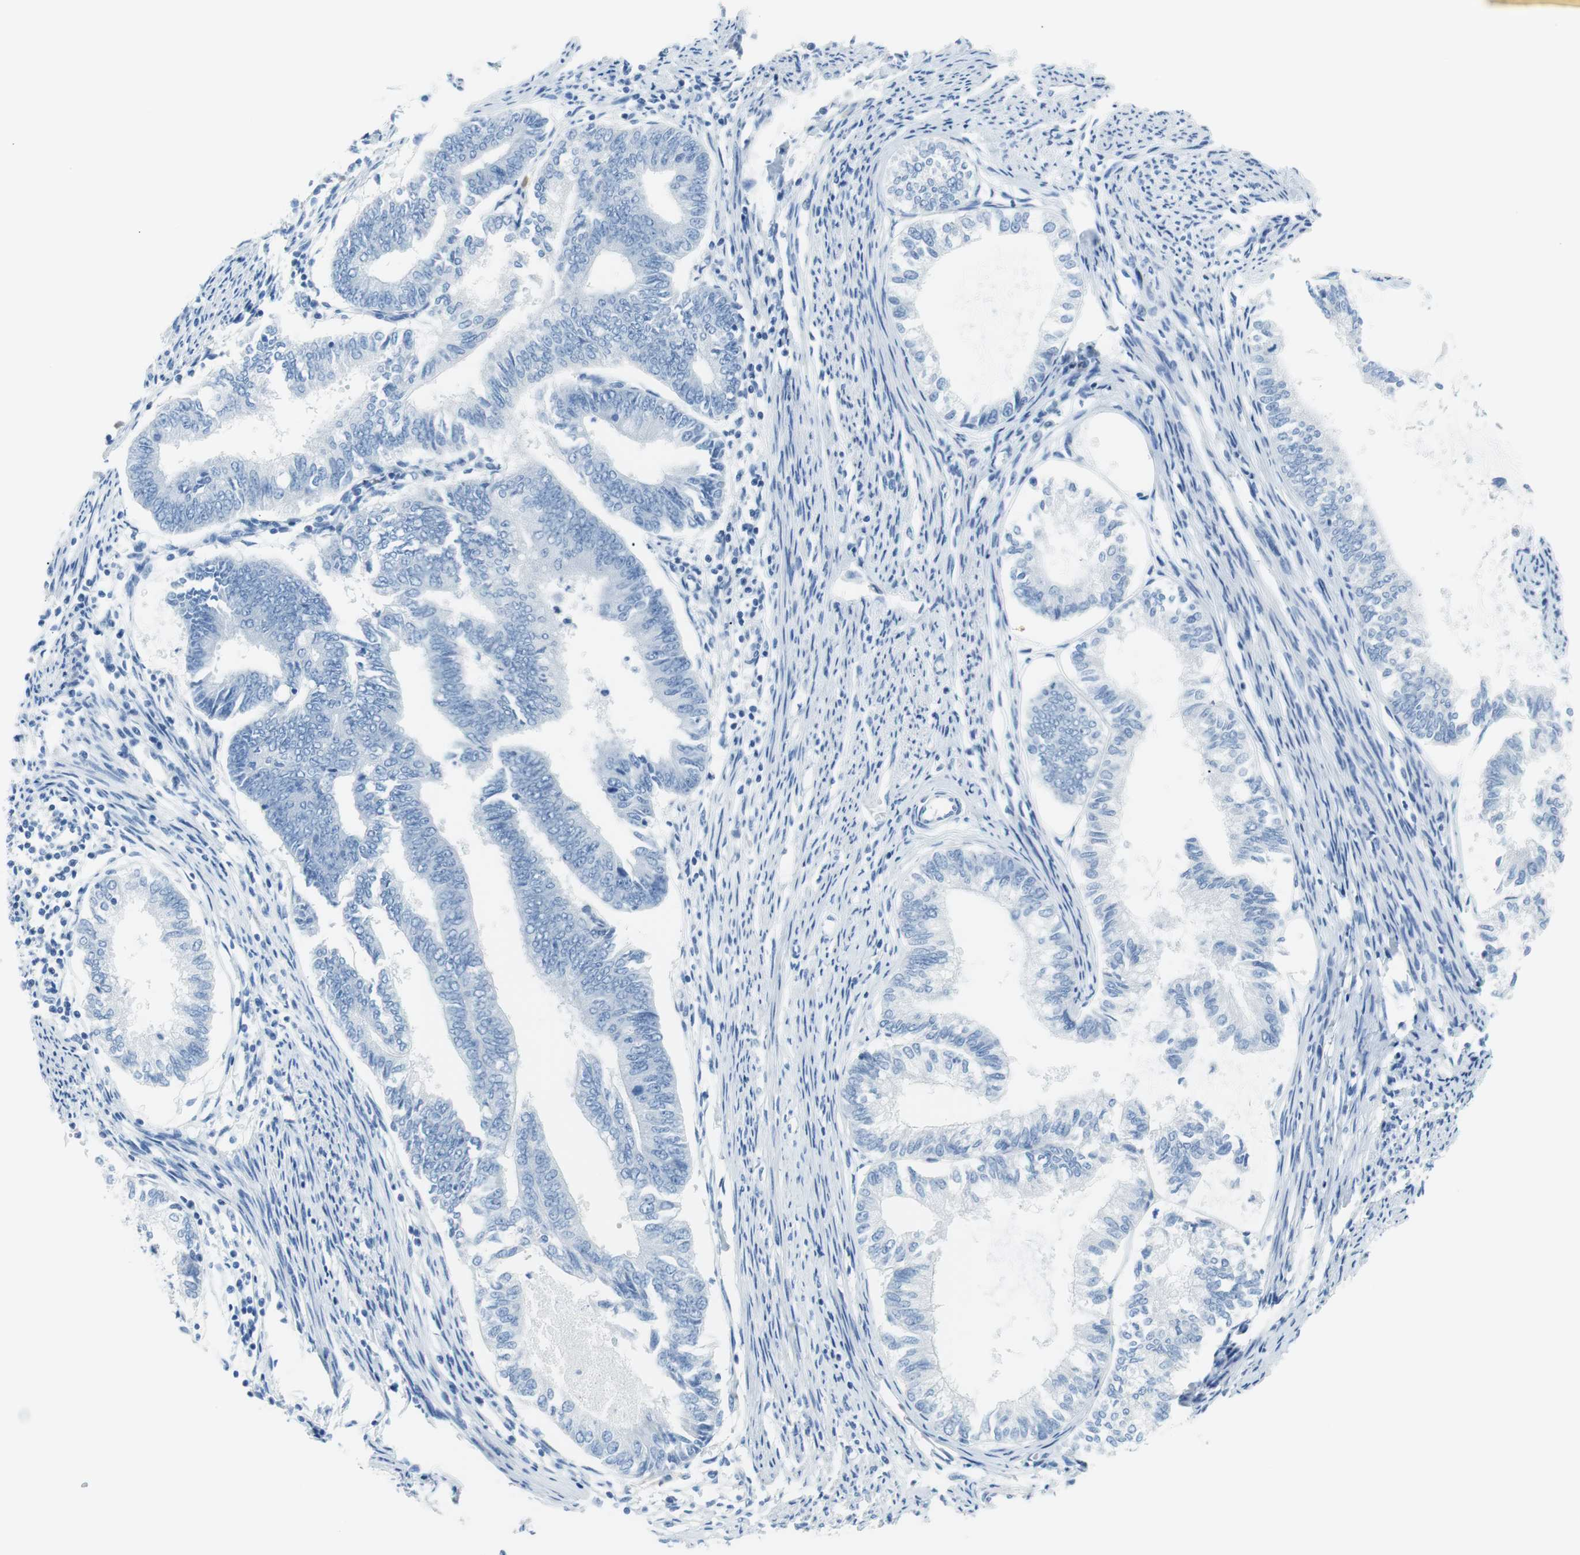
{"staining": {"intensity": "negative", "quantity": "none", "location": "none"}, "tissue": "endometrial cancer", "cell_type": "Tumor cells", "image_type": "cancer", "snomed": [{"axis": "morphology", "description": "Adenocarcinoma, NOS"}, {"axis": "topography", "description": "Endometrium"}], "caption": "Immunohistochemistry photomicrograph of neoplastic tissue: human endometrial adenocarcinoma stained with DAB reveals no significant protein expression in tumor cells.", "gene": "MYH1", "patient": {"sex": "female", "age": 86}}